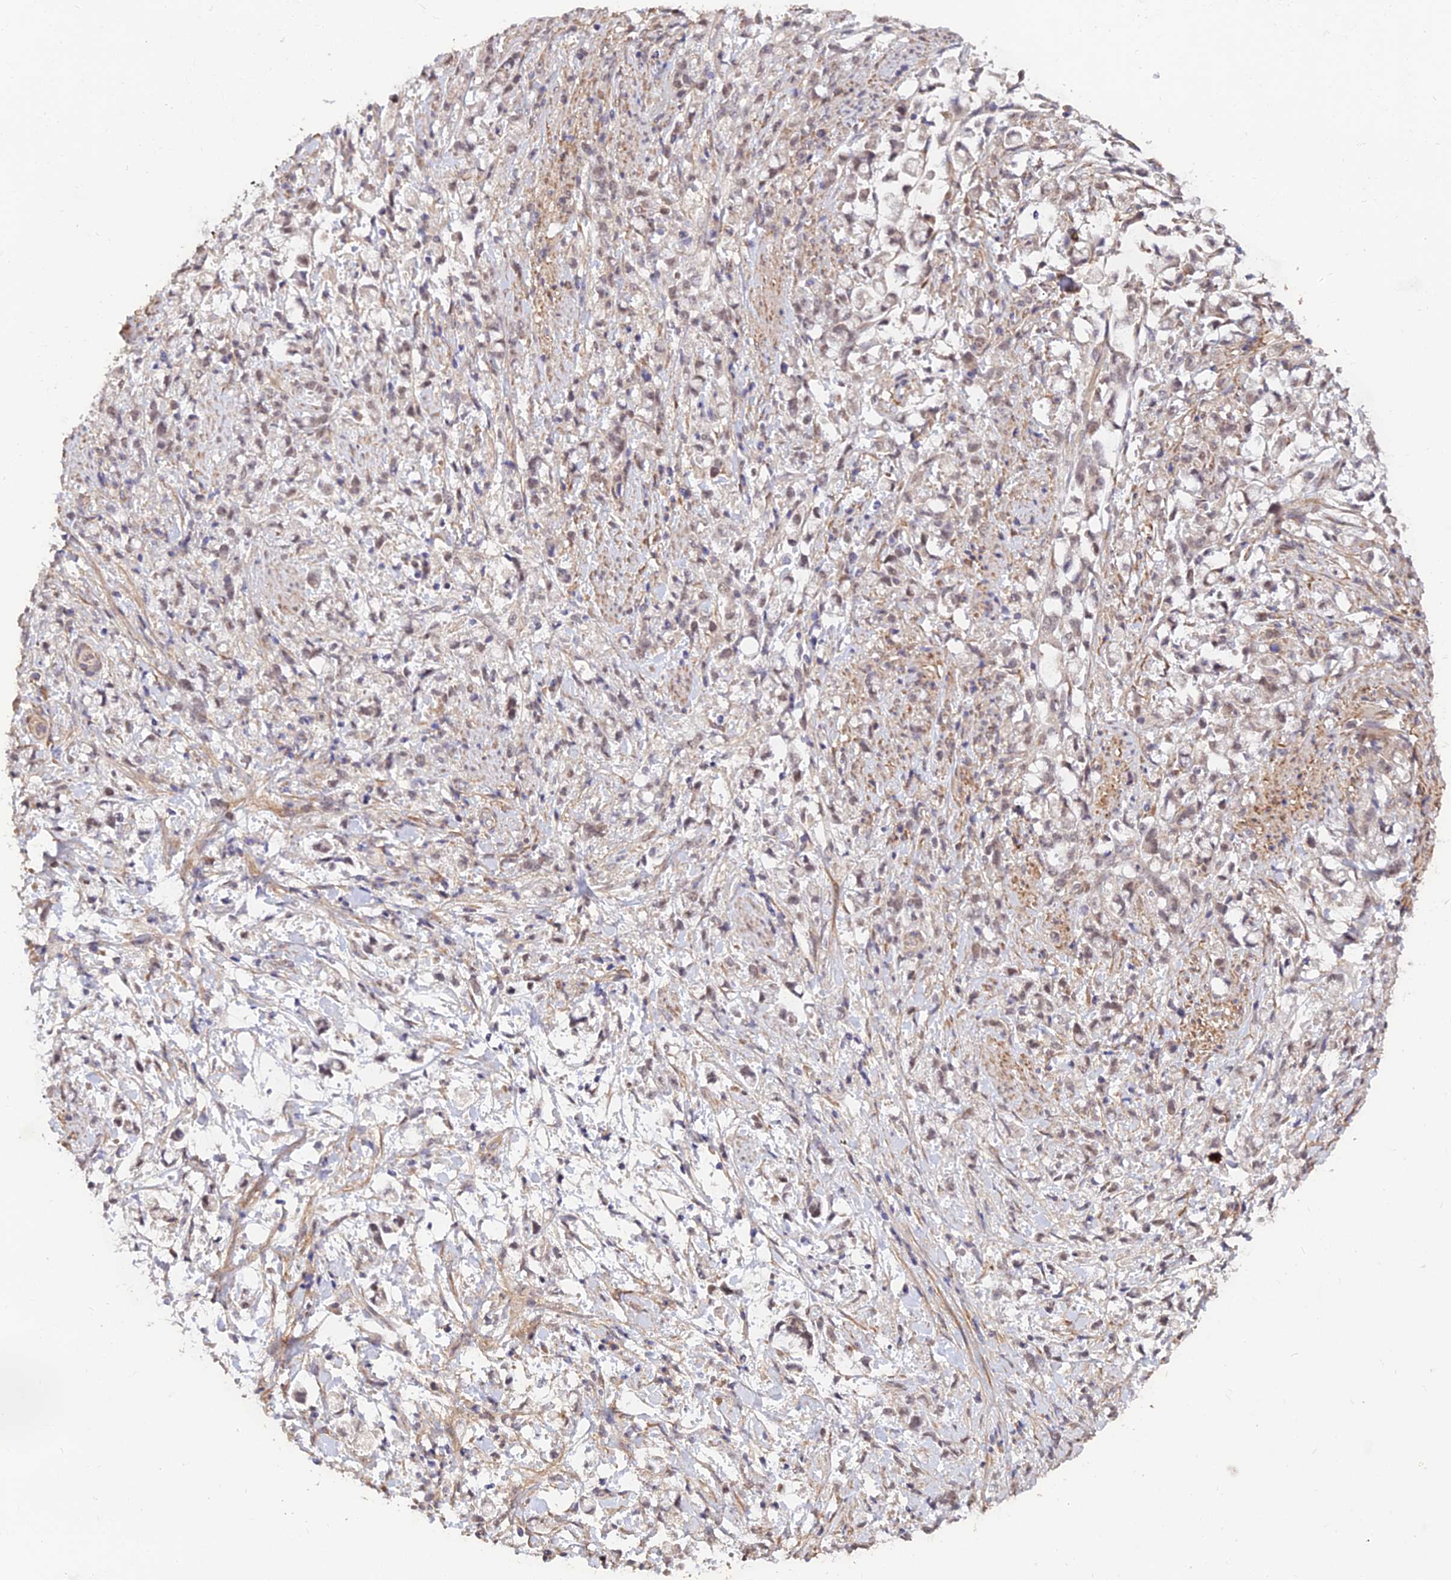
{"staining": {"intensity": "weak", "quantity": "<25%", "location": "nuclear"}, "tissue": "stomach cancer", "cell_type": "Tumor cells", "image_type": "cancer", "snomed": [{"axis": "morphology", "description": "Adenocarcinoma, NOS"}, {"axis": "topography", "description": "Stomach"}], "caption": "This is an immunohistochemistry histopathology image of stomach adenocarcinoma. There is no staining in tumor cells.", "gene": "PAGR1", "patient": {"sex": "female", "age": 60}}